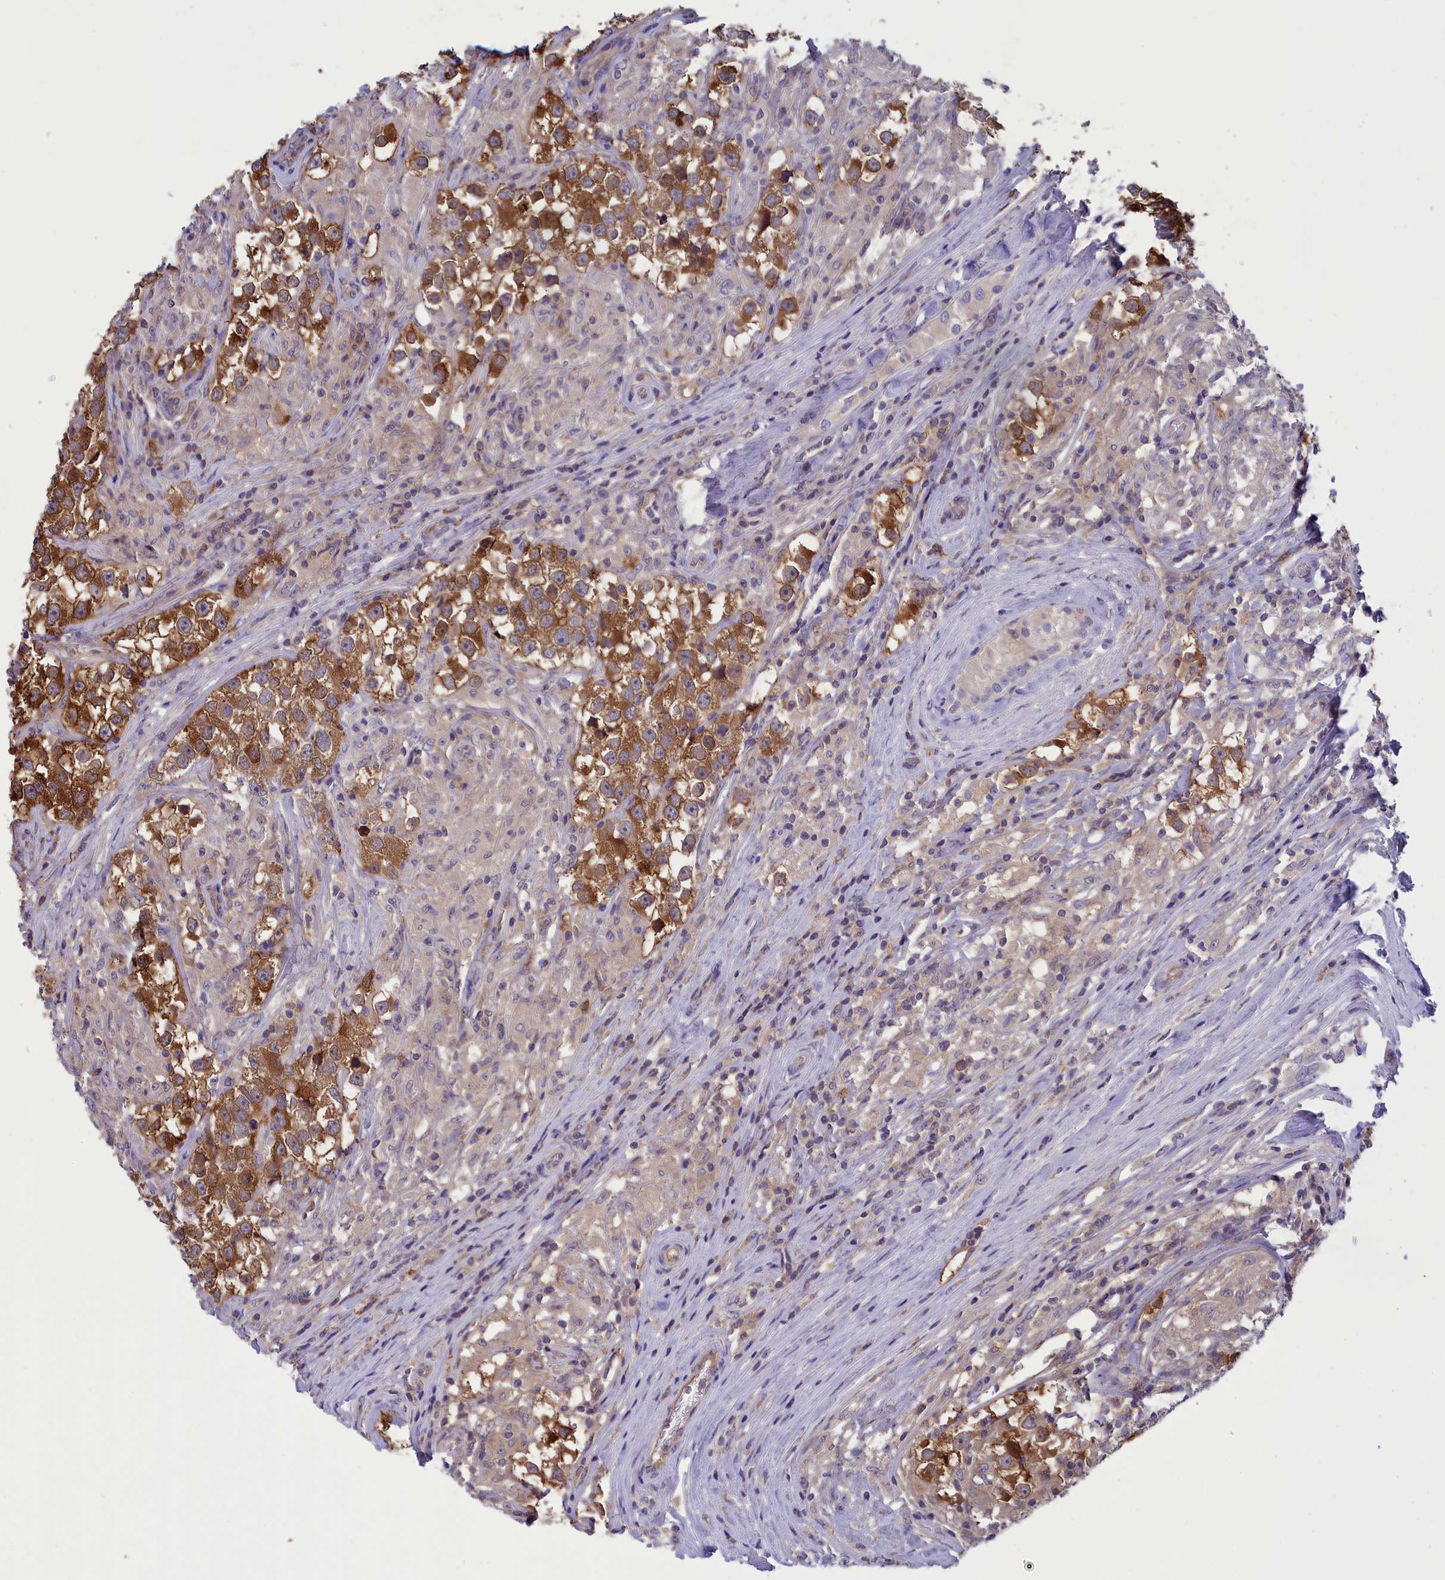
{"staining": {"intensity": "strong", "quantity": ">75%", "location": "cytoplasmic/membranous"}, "tissue": "testis cancer", "cell_type": "Tumor cells", "image_type": "cancer", "snomed": [{"axis": "morphology", "description": "Seminoma, NOS"}, {"axis": "topography", "description": "Testis"}], "caption": "Testis cancer stained with DAB immunohistochemistry (IHC) demonstrates high levels of strong cytoplasmic/membranous staining in about >75% of tumor cells.", "gene": "ABCC8", "patient": {"sex": "male", "age": 46}}